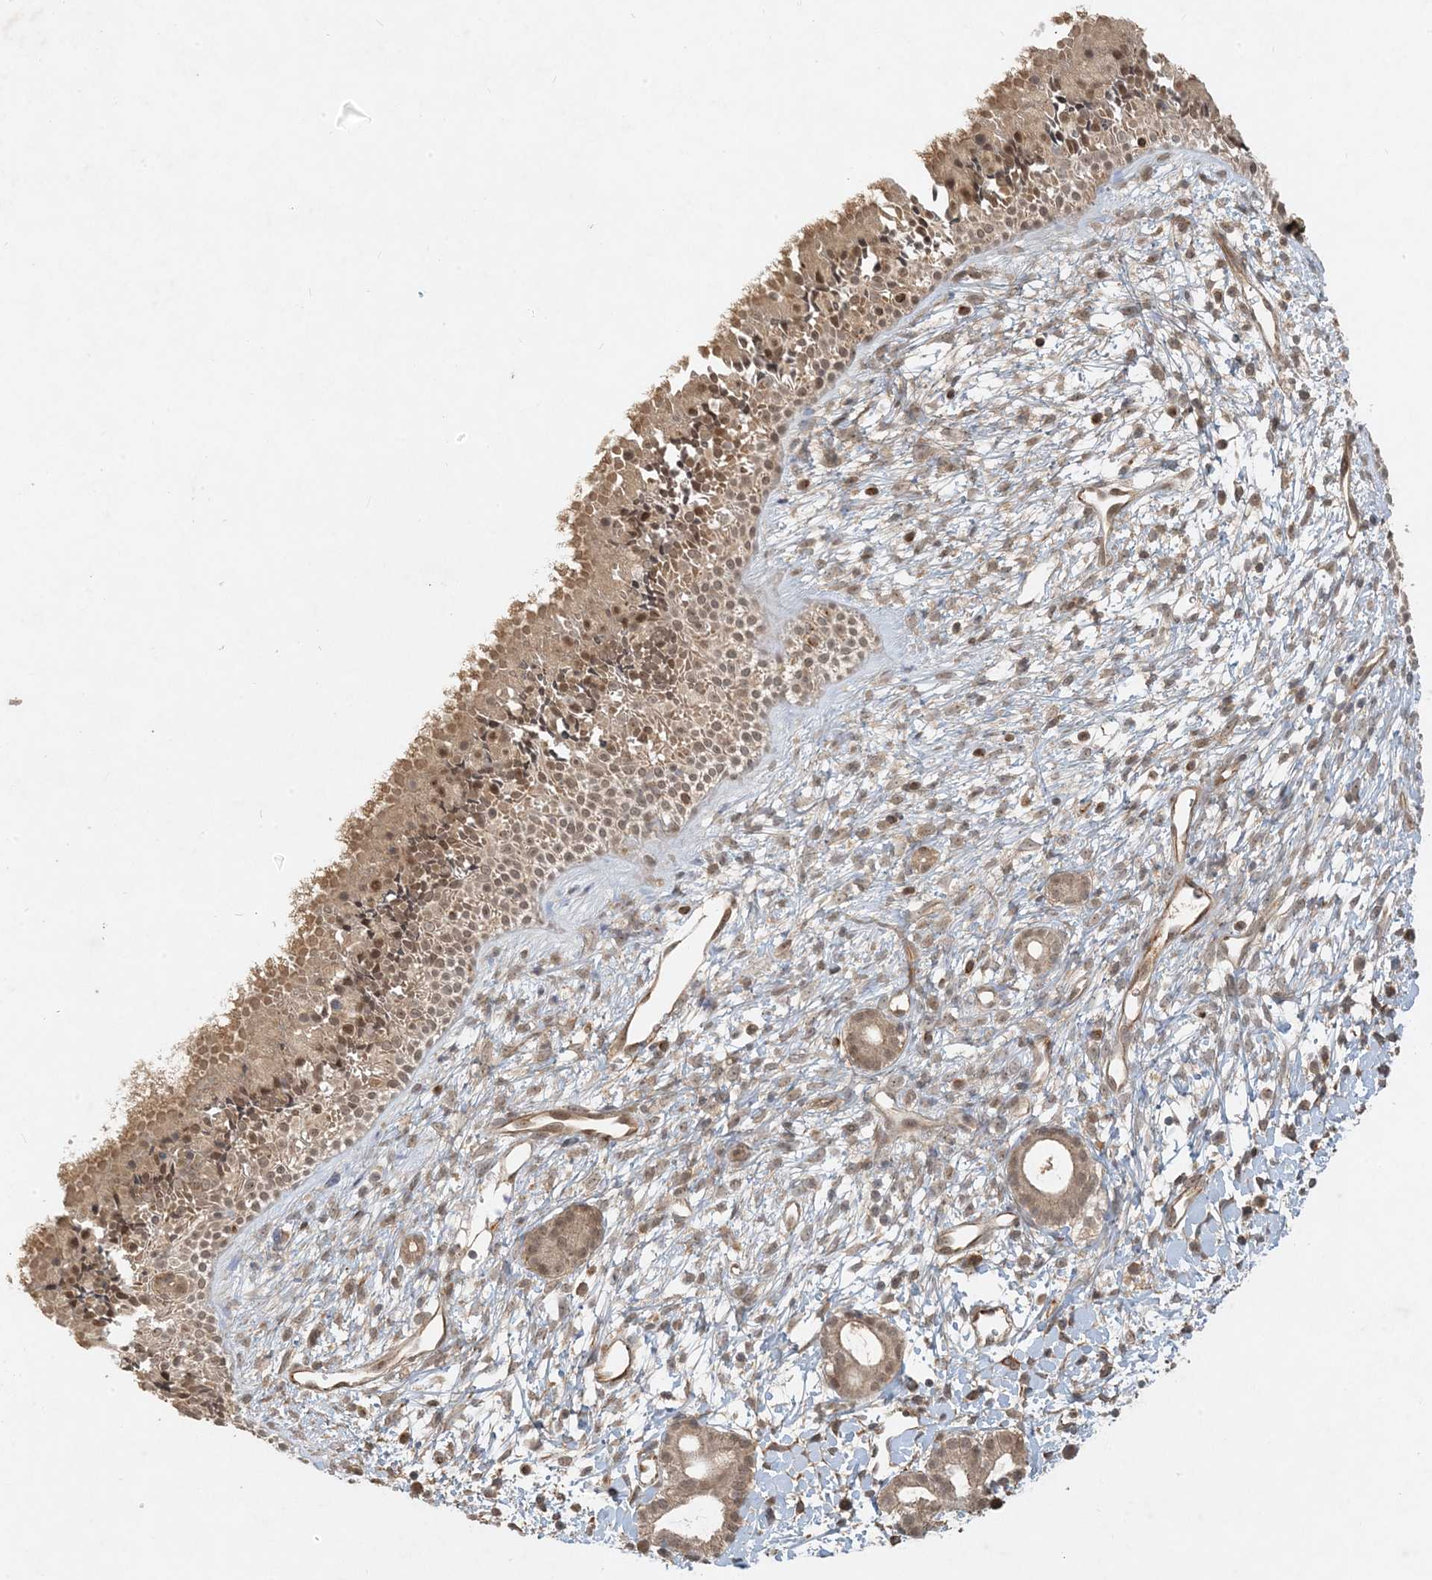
{"staining": {"intensity": "moderate", "quantity": ">75%", "location": "cytoplasmic/membranous,nuclear"}, "tissue": "nasopharynx", "cell_type": "Respiratory epithelial cells", "image_type": "normal", "snomed": [{"axis": "morphology", "description": "Normal tissue, NOS"}, {"axis": "topography", "description": "Nasopharynx"}], "caption": "Immunohistochemistry (IHC) (DAB) staining of unremarkable nasopharynx demonstrates moderate cytoplasmic/membranous,nuclear protein expression in approximately >75% of respiratory epithelial cells. (DAB (3,3'-diaminobenzidine) IHC with brightfield microscopy, high magnification).", "gene": "ZCCHC4", "patient": {"sex": "male", "age": 22}}